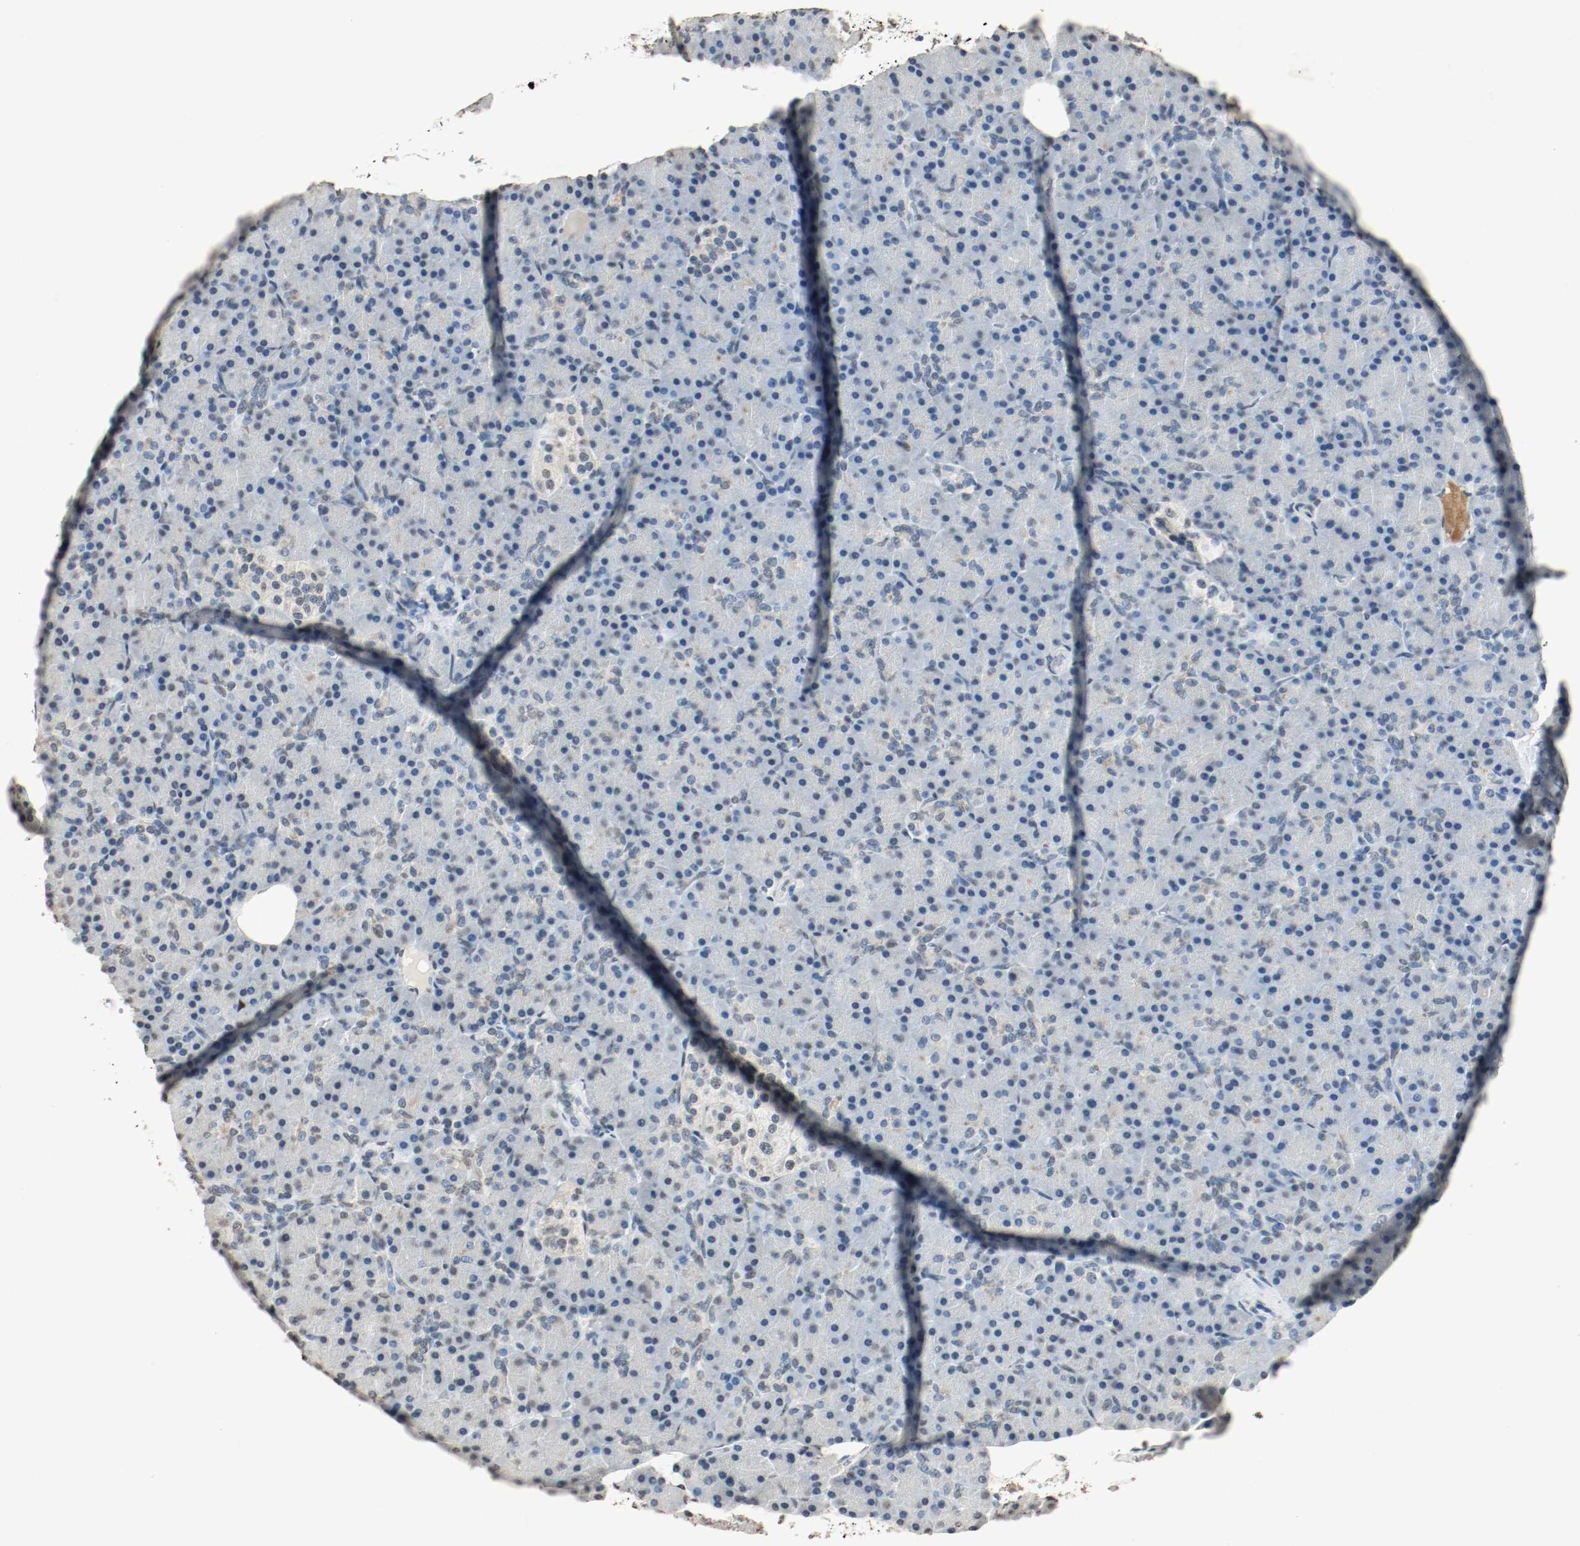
{"staining": {"intensity": "negative", "quantity": "none", "location": "none"}, "tissue": "pancreas", "cell_type": "Exocrine glandular cells", "image_type": "normal", "snomed": [{"axis": "morphology", "description": "Normal tissue, NOS"}, {"axis": "topography", "description": "Pancreas"}], "caption": "Image shows no protein expression in exocrine glandular cells of unremarkable pancreas.", "gene": "DNMT1", "patient": {"sex": "female", "age": 43}}